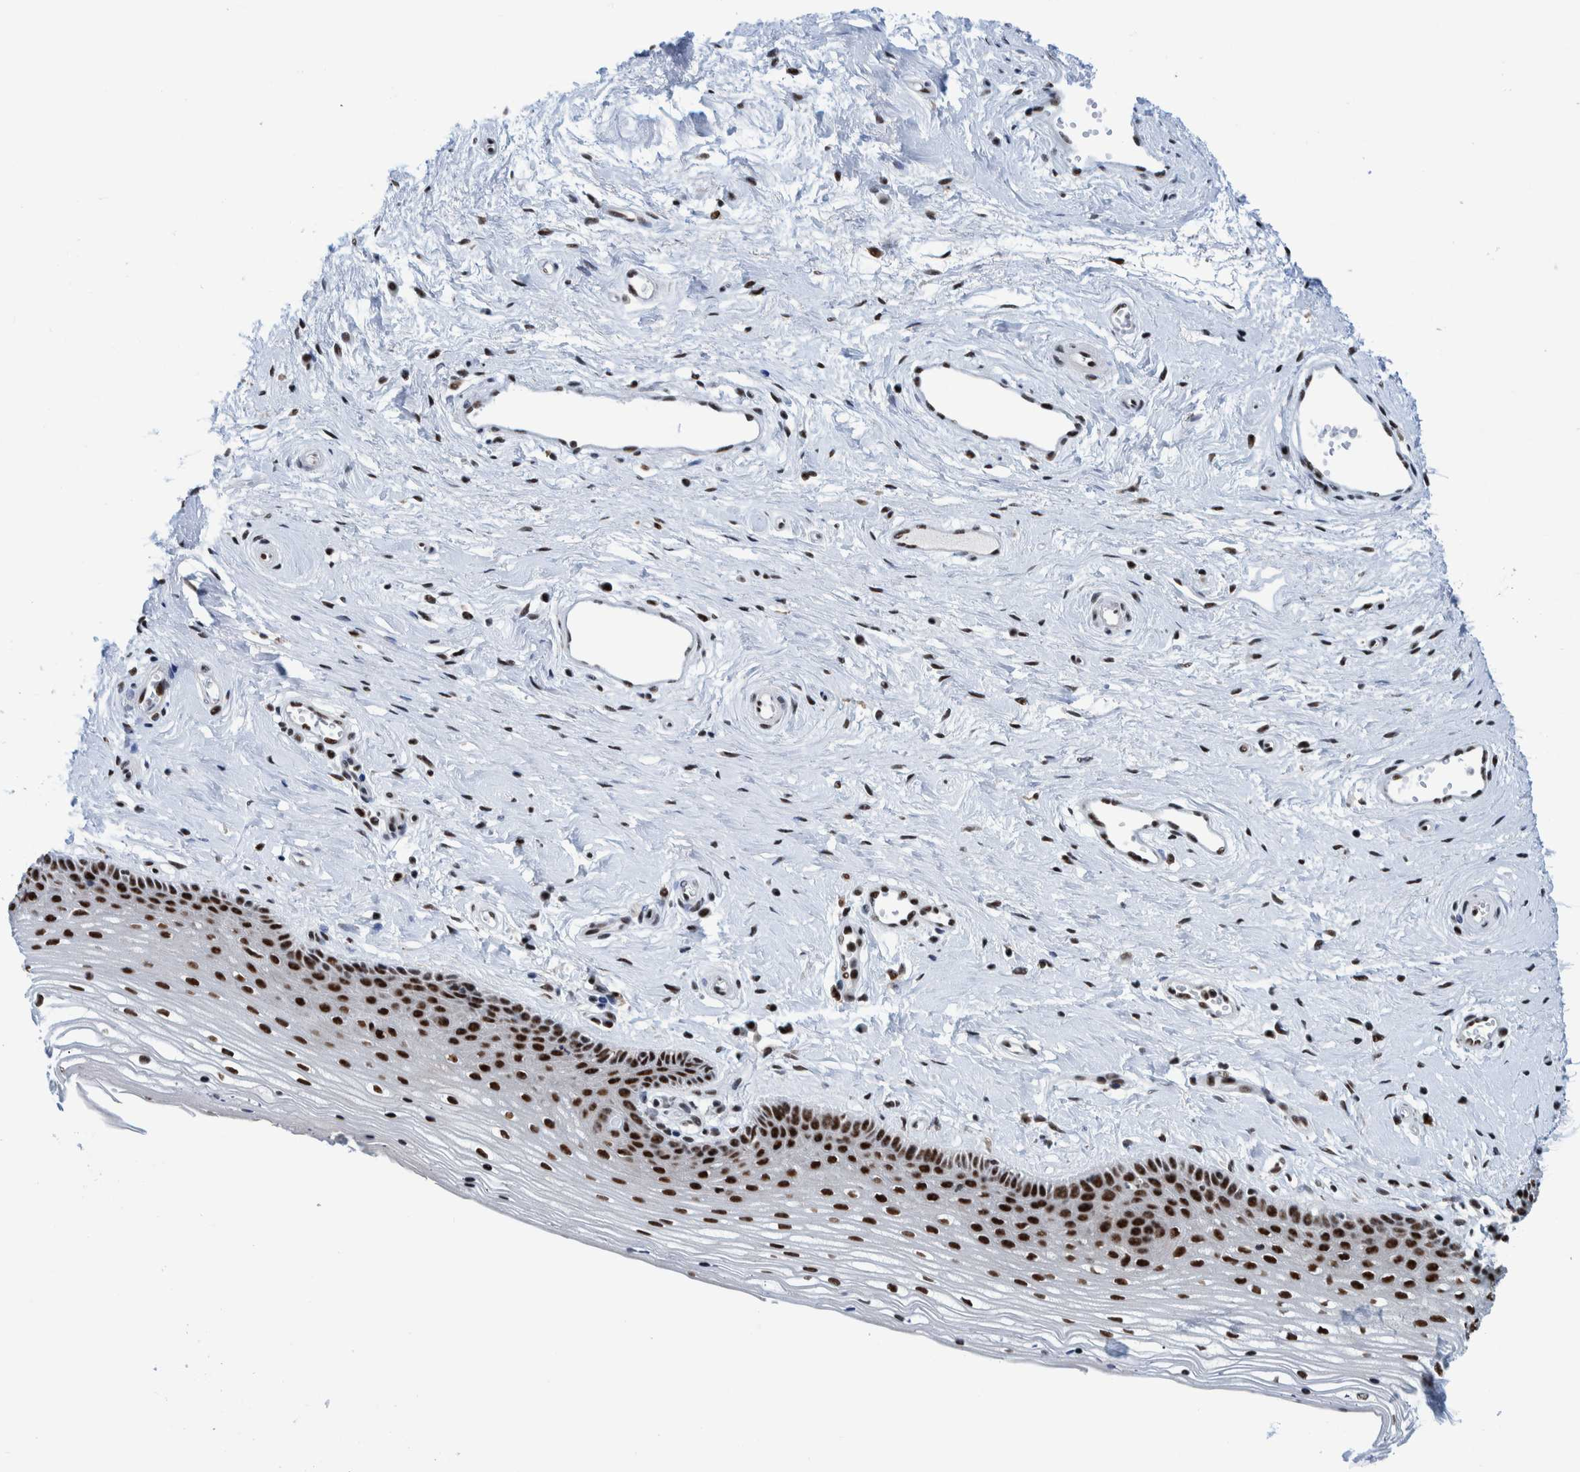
{"staining": {"intensity": "strong", "quantity": ">75%", "location": "nuclear"}, "tissue": "vagina", "cell_type": "Squamous epithelial cells", "image_type": "normal", "snomed": [{"axis": "morphology", "description": "Normal tissue, NOS"}, {"axis": "topography", "description": "Vagina"}], "caption": "The immunohistochemical stain shows strong nuclear expression in squamous epithelial cells of benign vagina. The protein is shown in brown color, while the nuclei are stained blue.", "gene": "EFTUD2", "patient": {"sex": "female", "age": 46}}